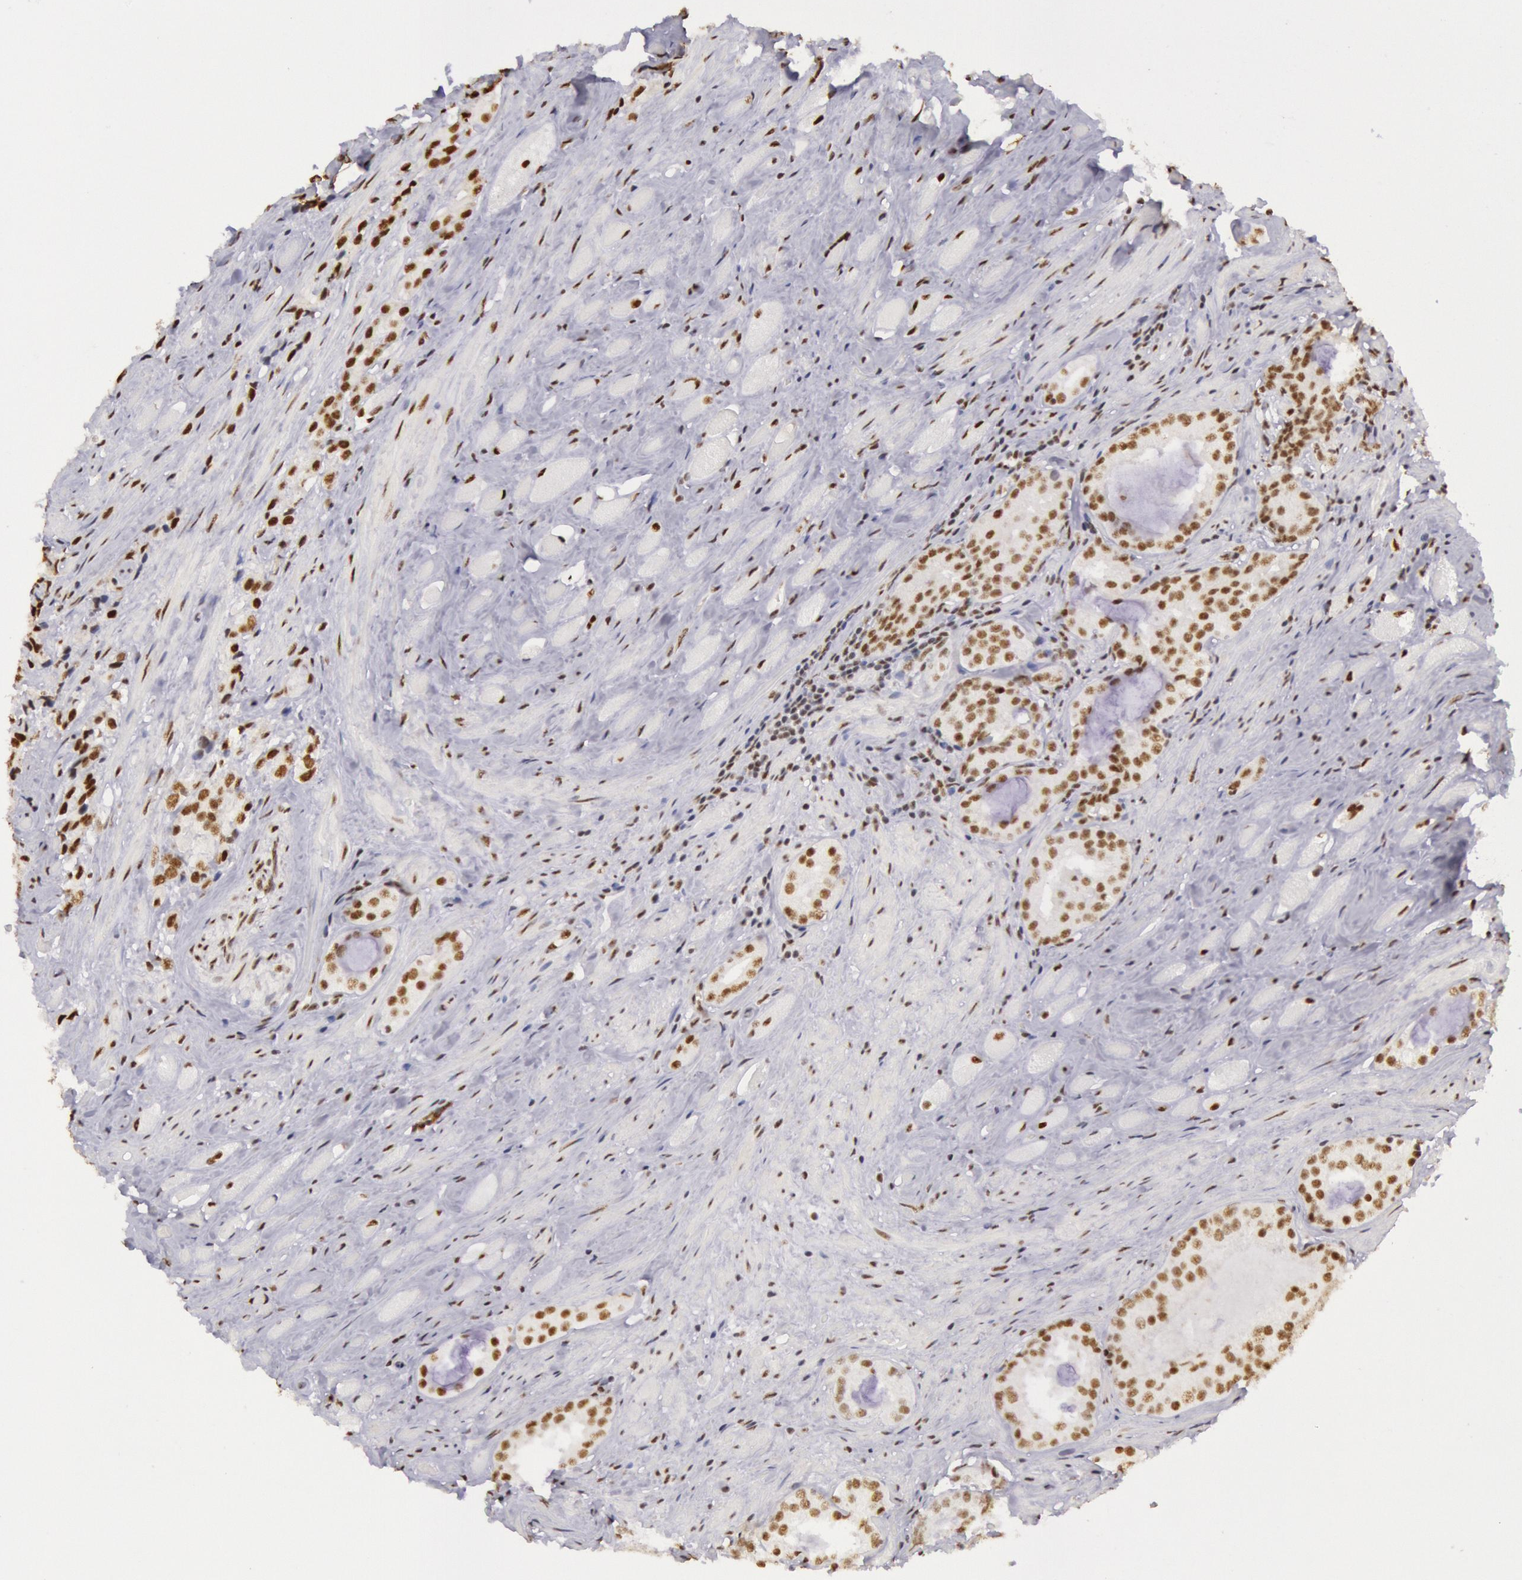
{"staining": {"intensity": "moderate", "quantity": ">75%", "location": "nuclear"}, "tissue": "prostate cancer", "cell_type": "Tumor cells", "image_type": "cancer", "snomed": [{"axis": "morphology", "description": "Adenocarcinoma, Medium grade"}, {"axis": "topography", "description": "Prostate"}], "caption": "Approximately >75% of tumor cells in medium-grade adenocarcinoma (prostate) show moderate nuclear protein expression as visualized by brown immunohistochemical staining.", "gene": "HNRNPH2", "patient": {"sex": "male", "age": 73}}